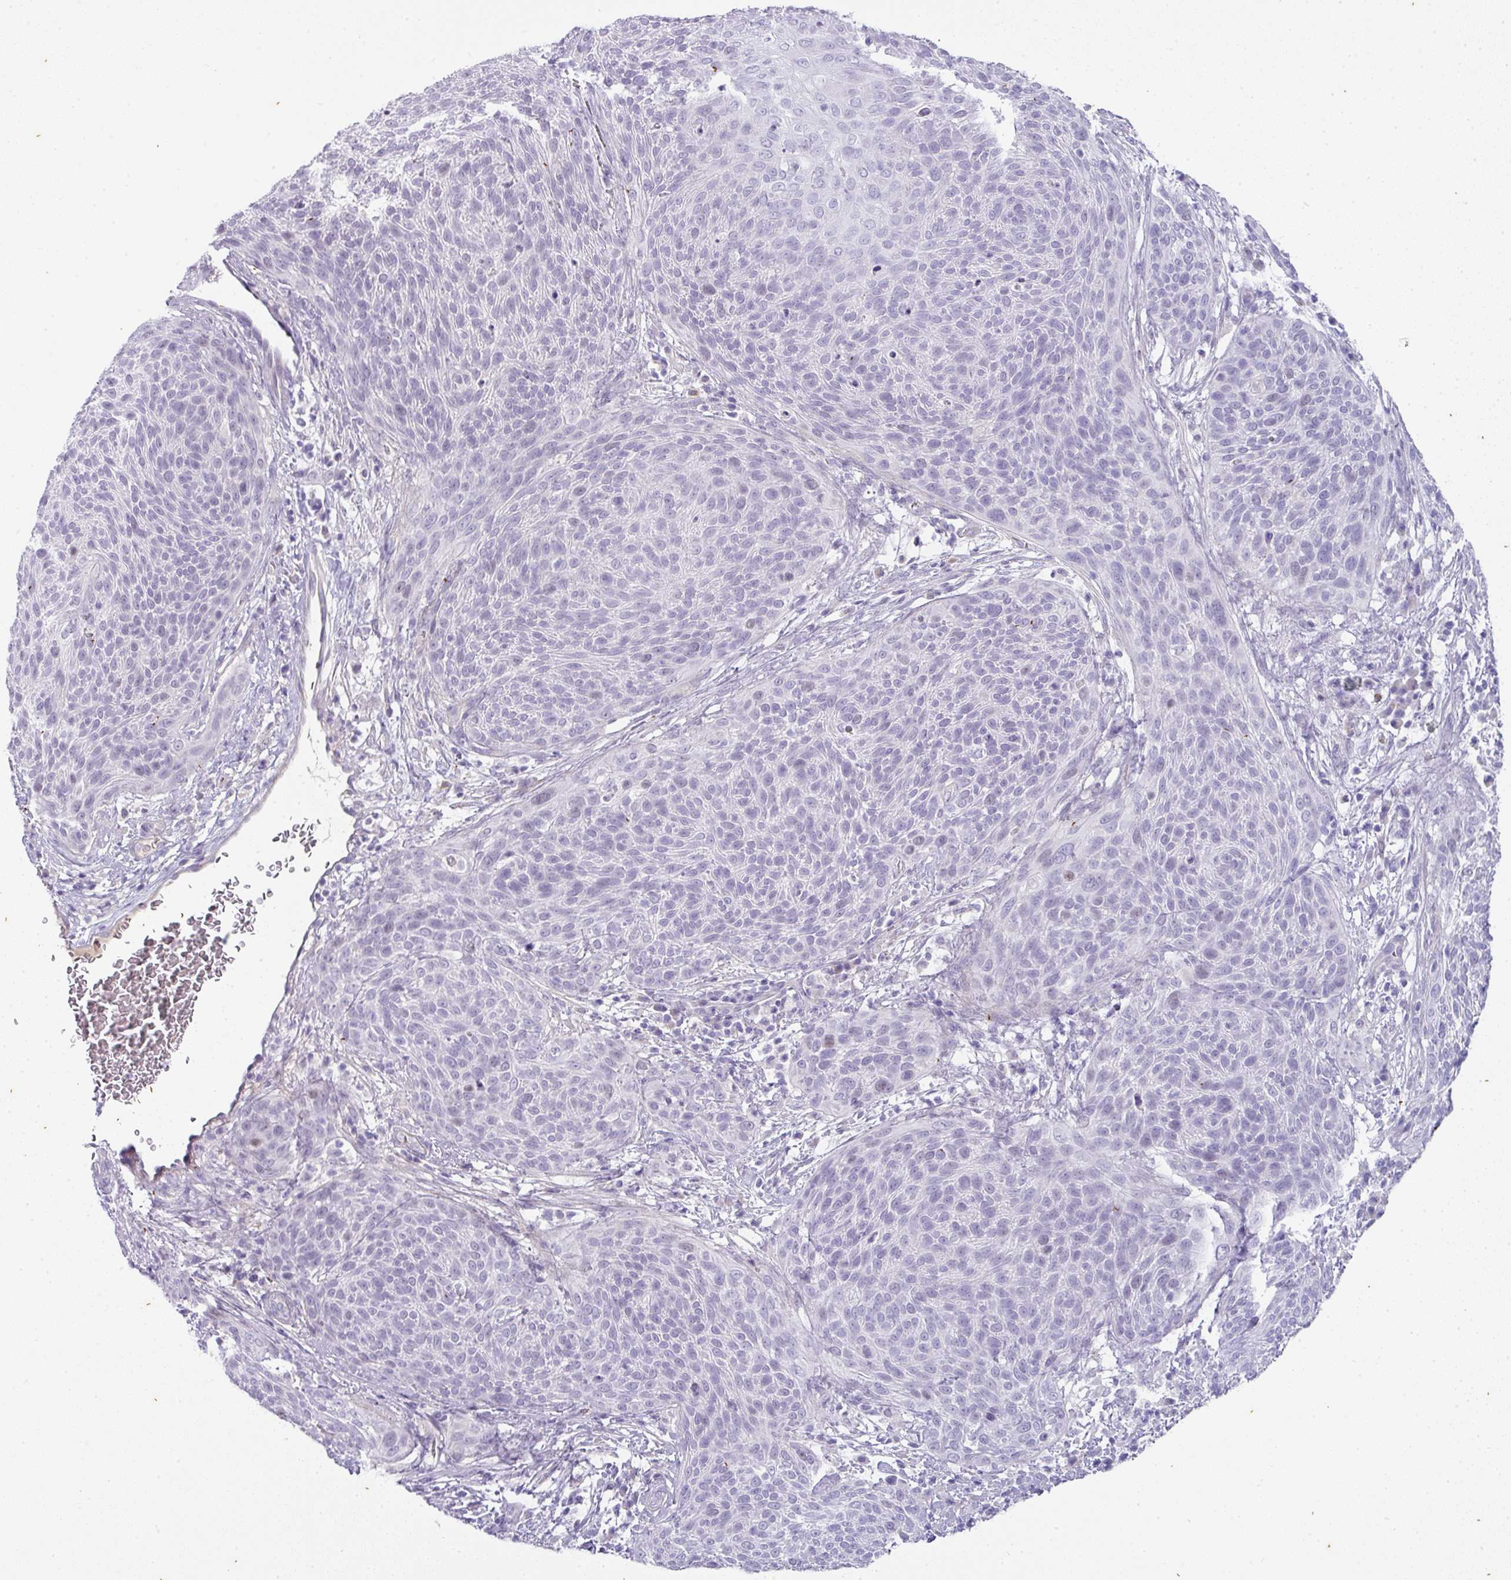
{"staining": {"intensity": "negative", "quantity": "none", "location": "none"}, "tissue": "cervical cancer", "cell_type": "Tumor cells", "image_type": "cancer", "snomed": [{"axis": "morphology", "description": "Squamous cell carcinoma, NOS"}, {"axis": "topography", "description": "Cervix"}], "caption": "High power microscopy image of an IHC histopathology image of cervical cancer (squamous cell carcinoma), revealing no significant positivity in tumor cells.", "gene": "OR52N1", "patient": {"sex": "female", "age": 31}}